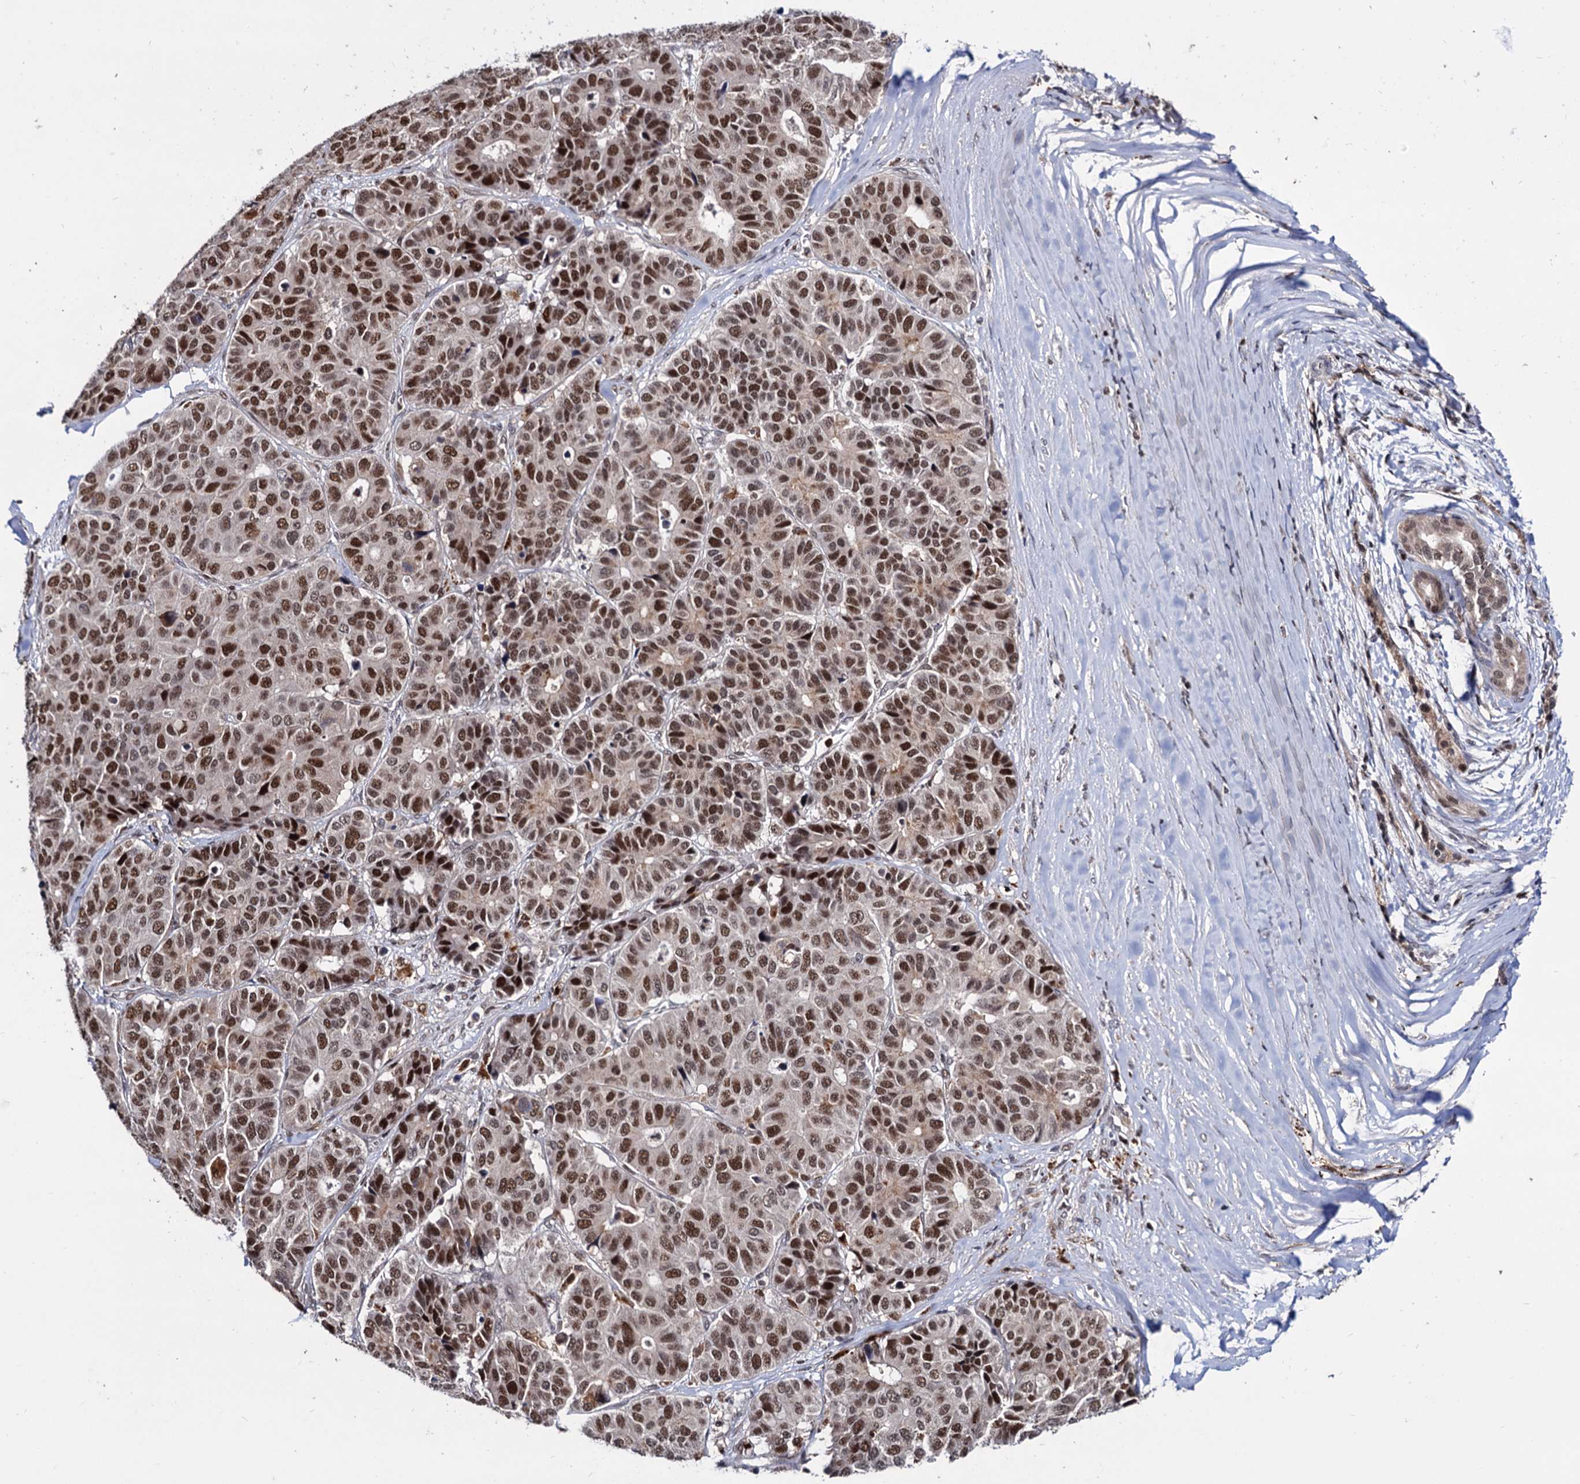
{"staining": {"intensity": "strong", "quantity": ">75%", "location": "nuclear"}, "tissue": "pancreatic cancer", "cell_type": "Tumor cells", "image_type": "cancer", "snomed": [{"axis": "morphology", "description": "Adenocarcinoma, NOS"}, {"axis": "topography", "description": "Pancreas"}], "caption": "Protein expression analysis of human pancreatic cancer reveals strong nuclear staining in about >75% of tumor cells.", "gene": "RNASEH2B", "patient": {"sex": "male", "age": 50}}